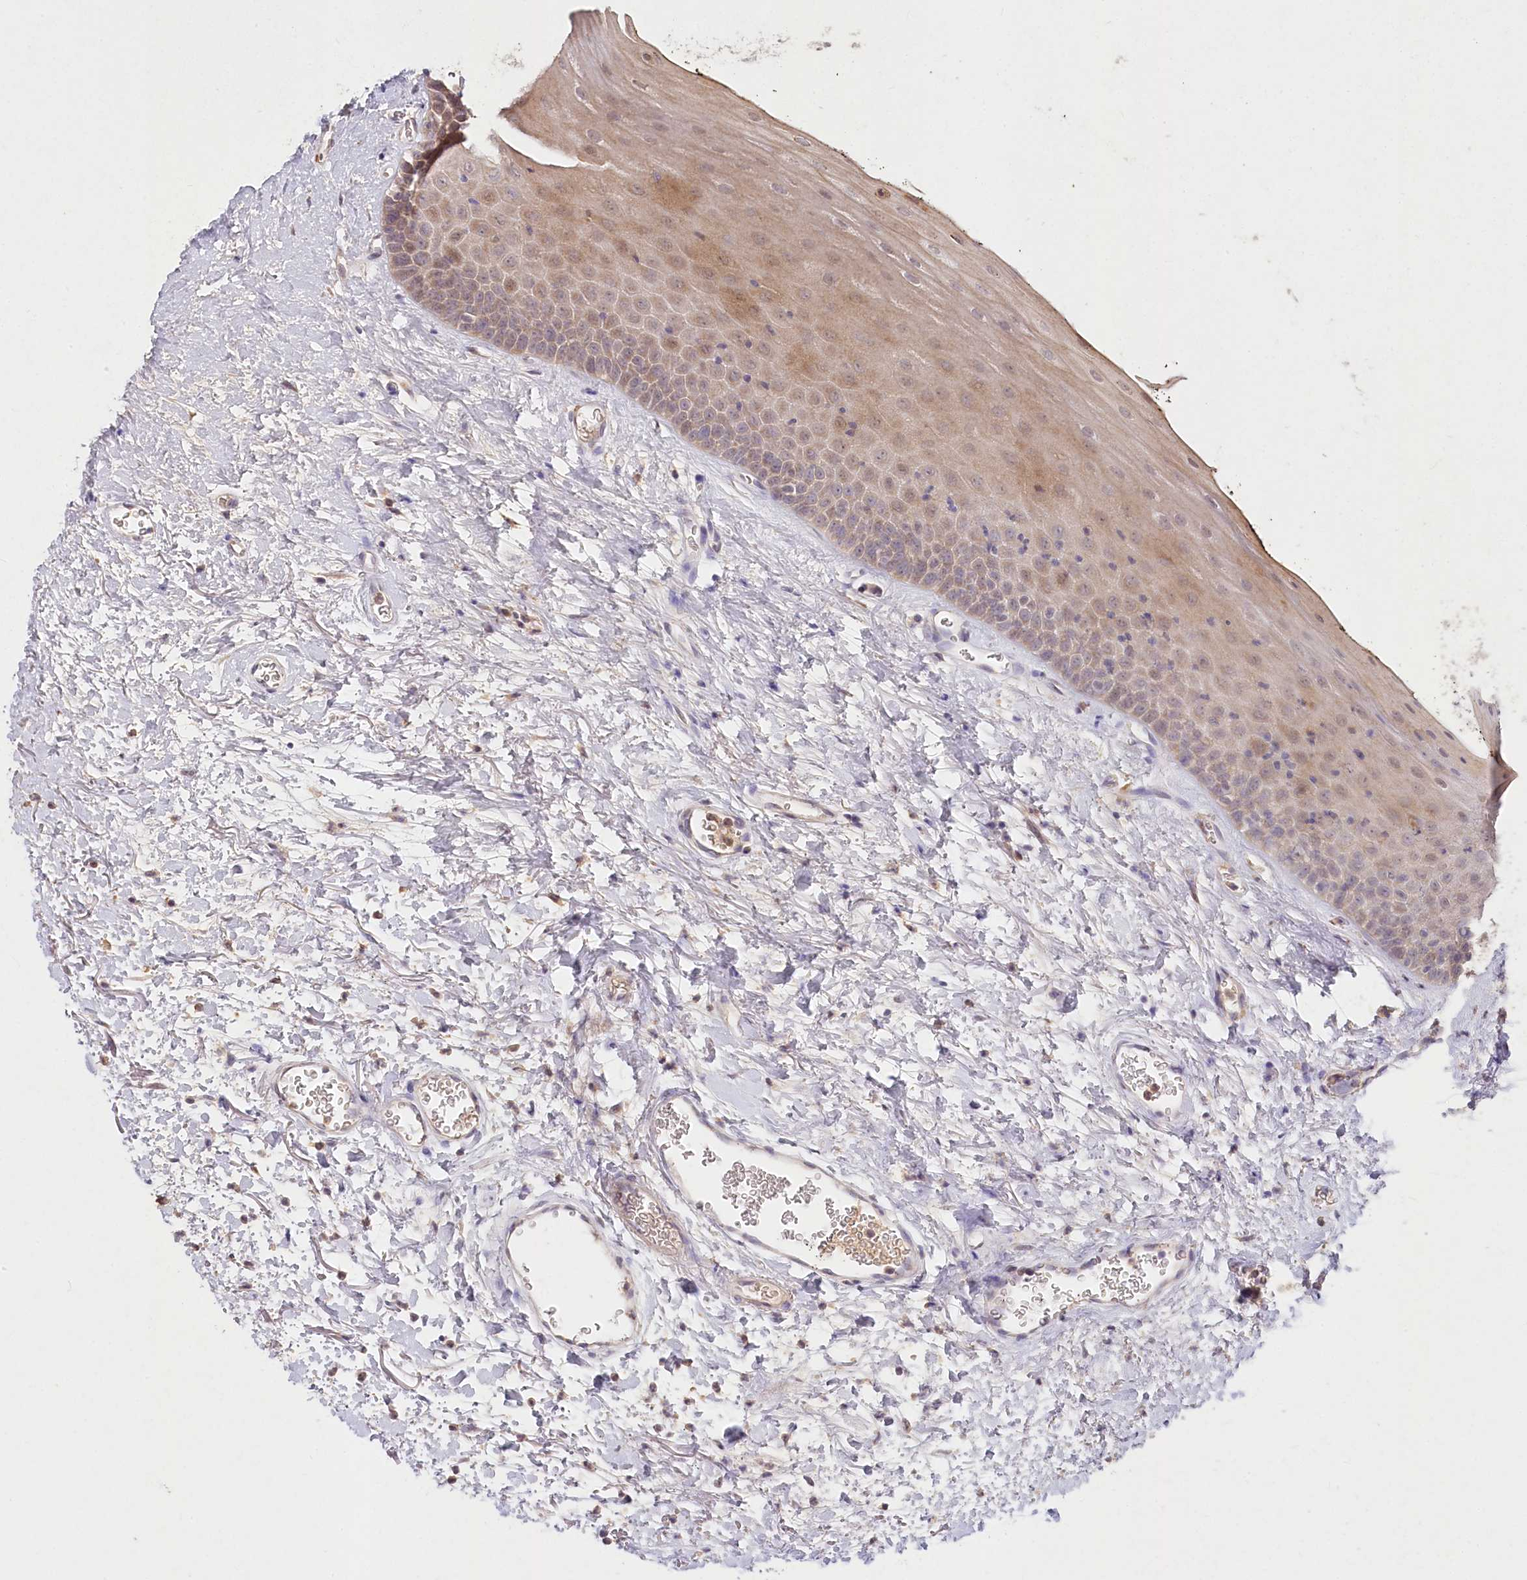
{"staining": {"intensity": "moderate", "quantity": "25%-75%", "location": "cytoplasmic/membranous"}, "tissue": "oral mucosa", "cell_type": "Squamous epithelial cells", "image_type": "normal", "snomed": [{"axis": "morphology", "description": "Normal tissue, NOS"}, {"axis": "topography", "description": "Oral tissue"}], "caption": "High-magnification brightfield microscopy of normal oral mucosa stained with DAB (3,3'-diaminobenzidine) (brown) and counterstained with hematoxylin (blue). squamous epithelial cells exhibit moderate cytoplasmic/membranous staining is seen in approximately25%-75% of cells.", "gene": "IRAK1BP1", "patient": {"sex": "male", "age": 74}}